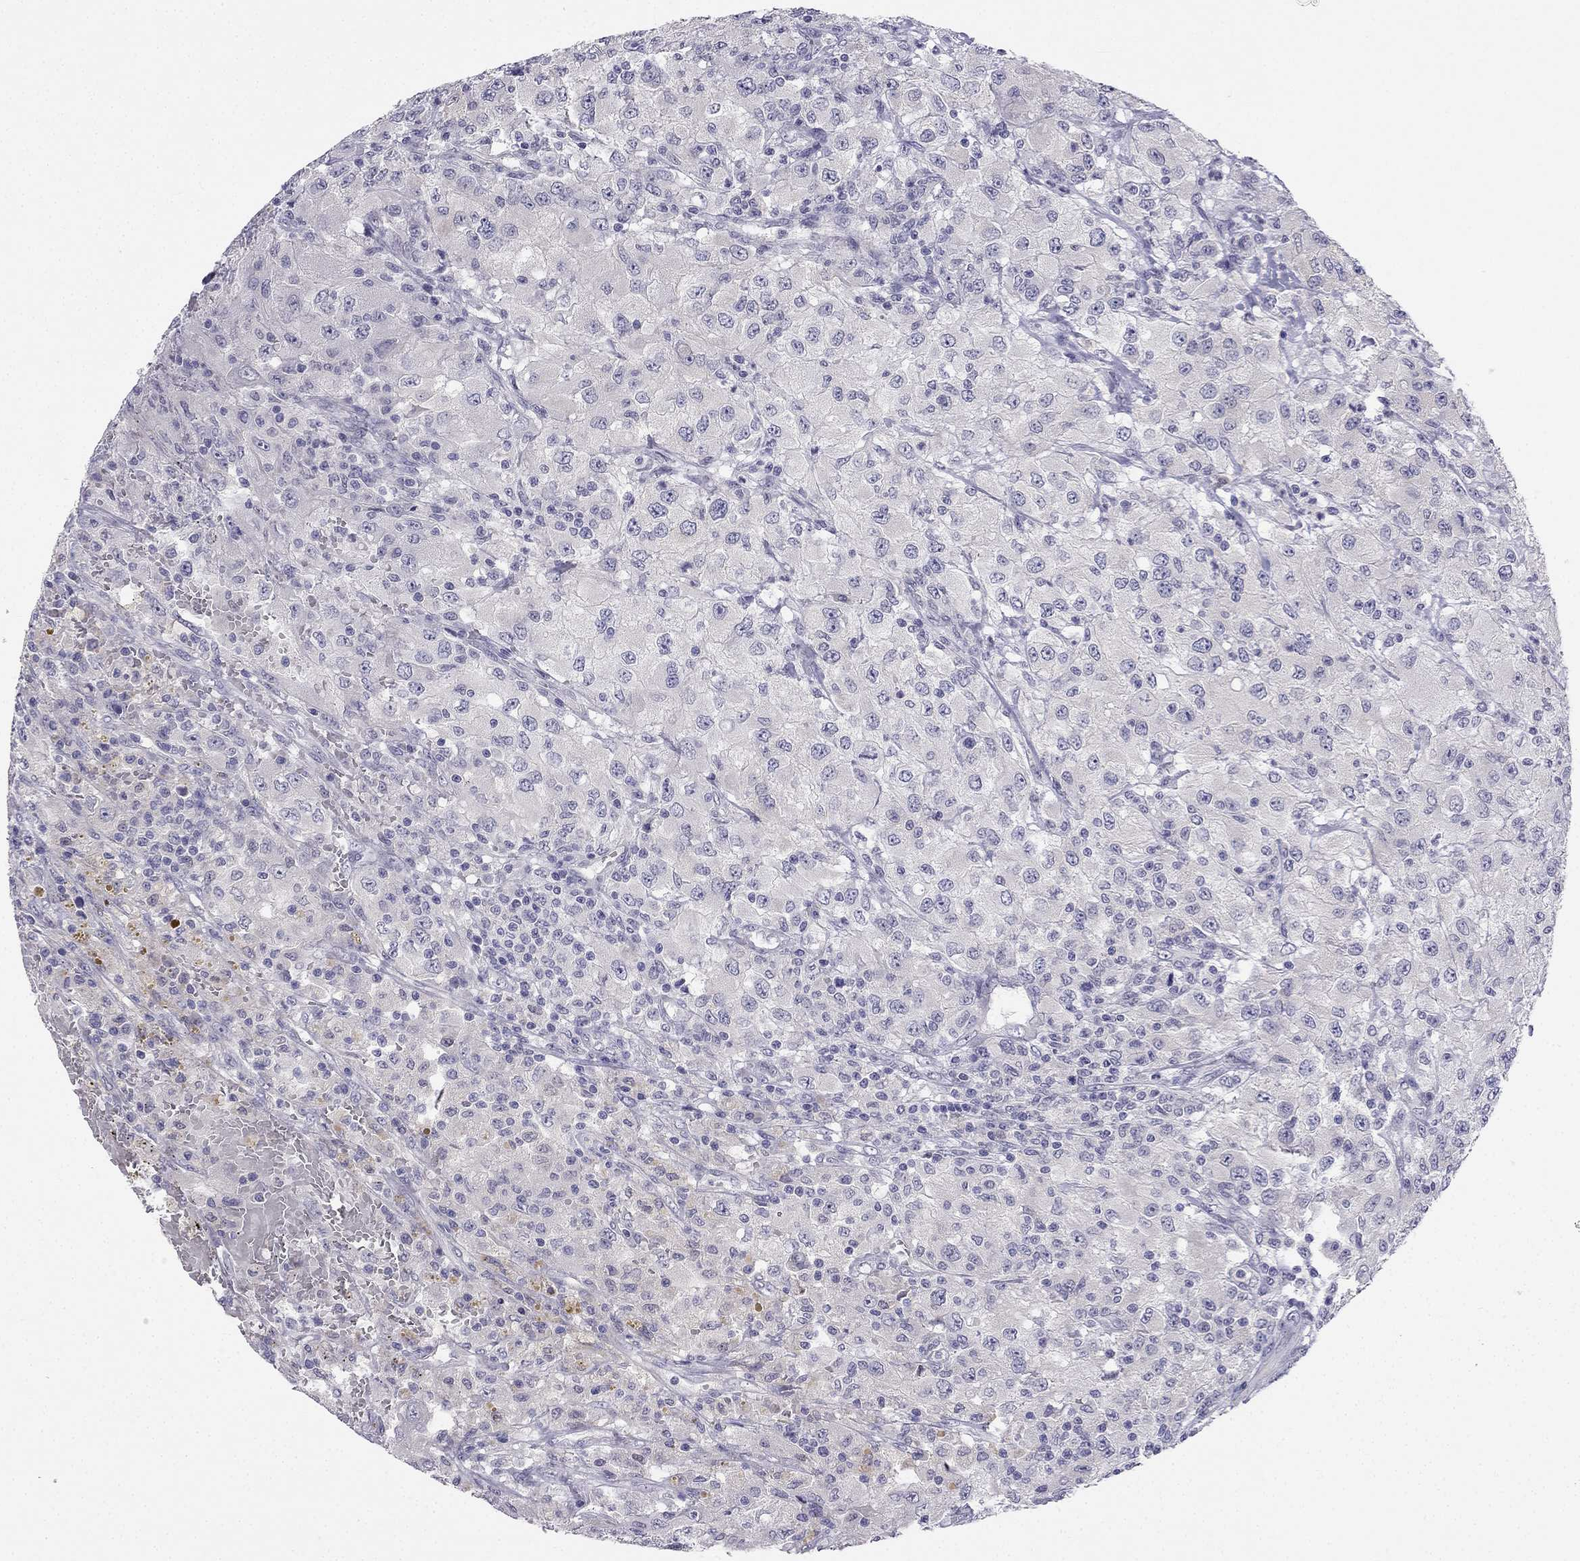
{"staining": {"intensity": "negative", "quantity": "none", "location": "none"}, "tissue": "renal cancer", "cell_type": "Tumor cells", "image_type": "cancer", "snomed": [{"axis": "morphology", "description": "Adenocarcinoma, NOS"}, {"axis": "topography", "description": "Kidney"}], "caption": "This is an immunohistochemistry (IHC) histopathology image of human adenocarcinoma (renal). There is no positivity in tumor cells.", "gene": "C16orf89", "patient": {"sex": "female", "age": 67}}